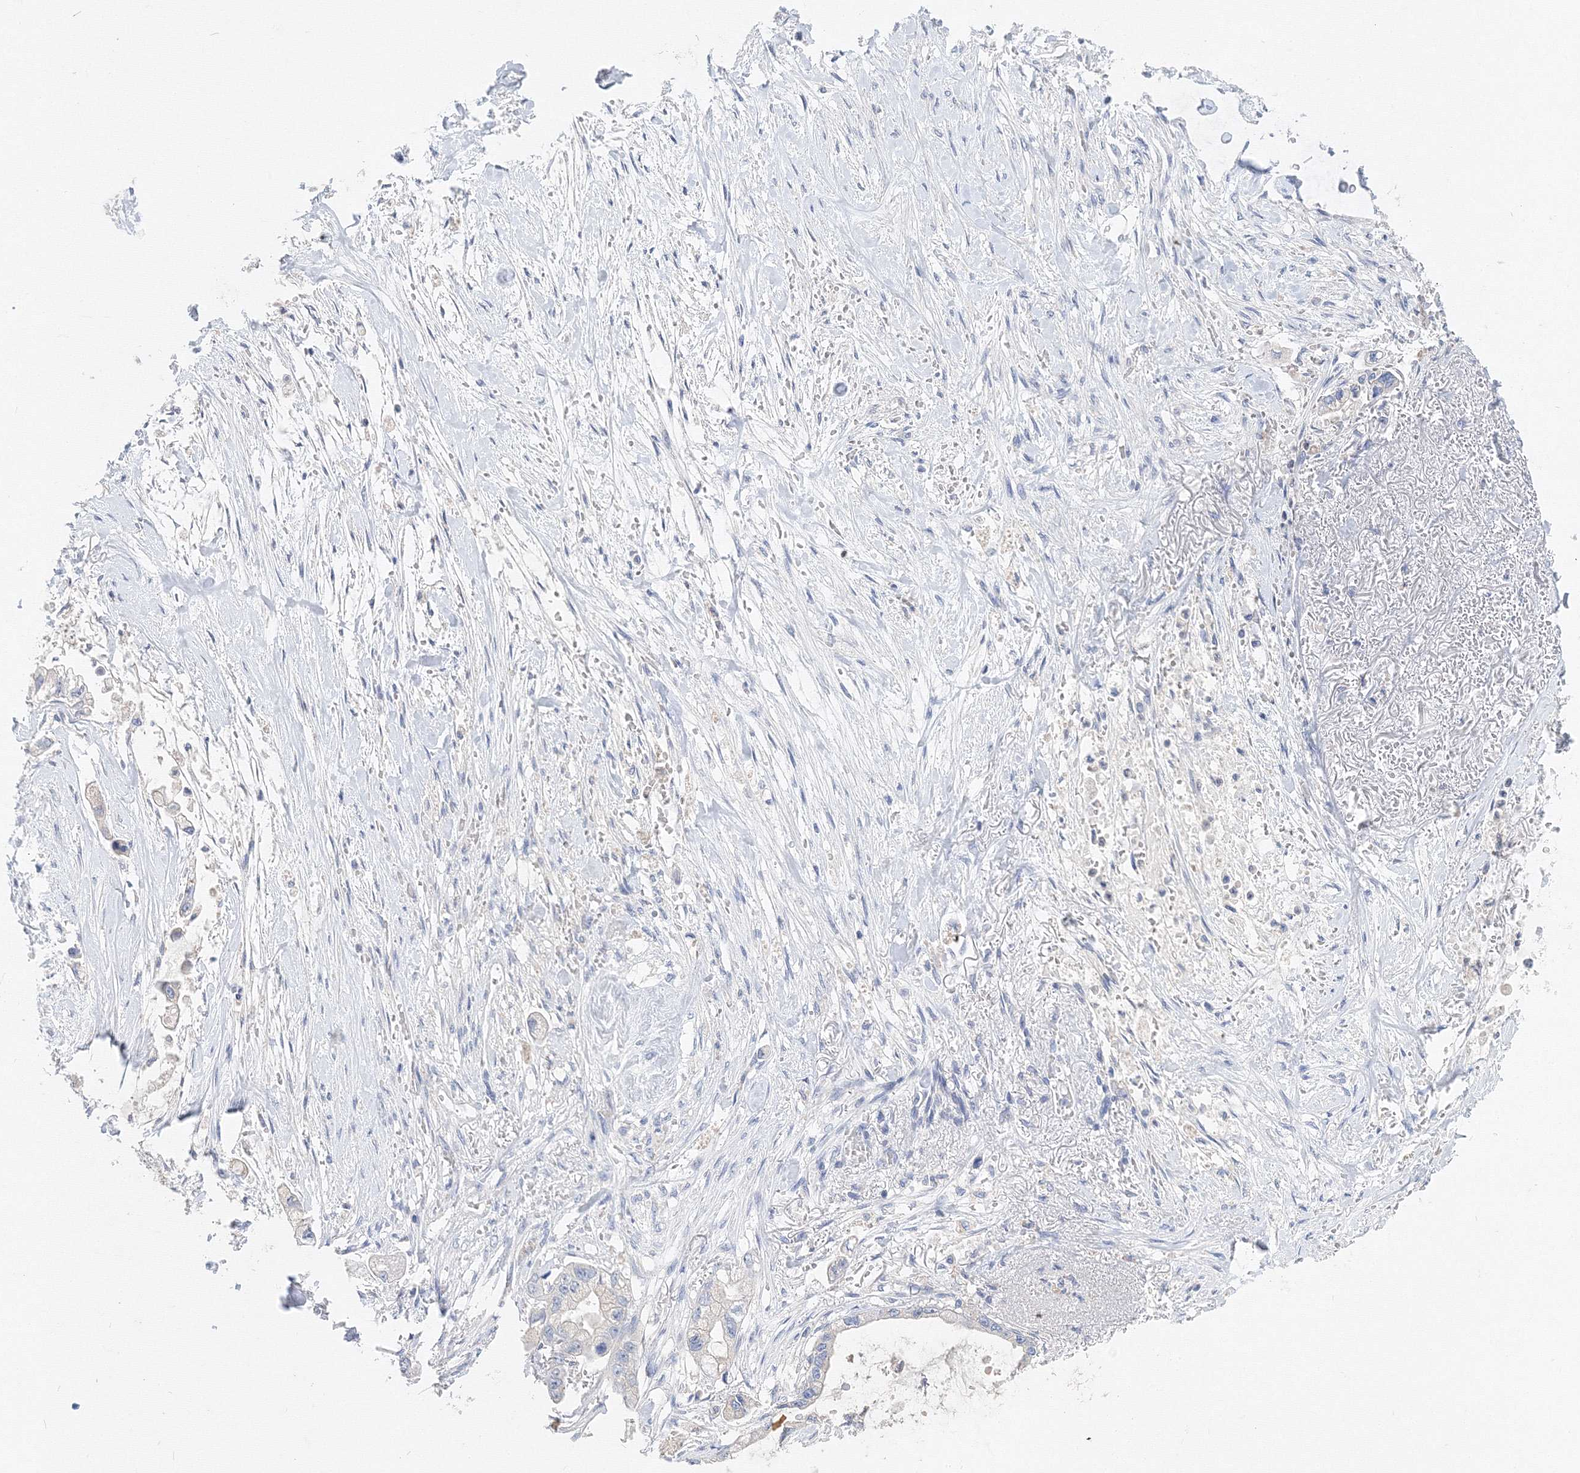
{"staining": {"intensity": "negative", "quantity": "none", "location": "none"}, "tissue": "stomach cancer", "cell_type": "Tumor cells", "image_type": "cancer", "snomed": [{"axis": "morphology", "description": "Adenocarcinoma, NOS"}, {"axis": "topography", "description": "Stomach"}], "caption": "Immunohistochemistry image of human adenocarcinoma (stomach) stained for a protein (brown), which shows no positivity in tumor cells.", "gene": "AASDH", "patient": {"sex": "male", "age": 62}}